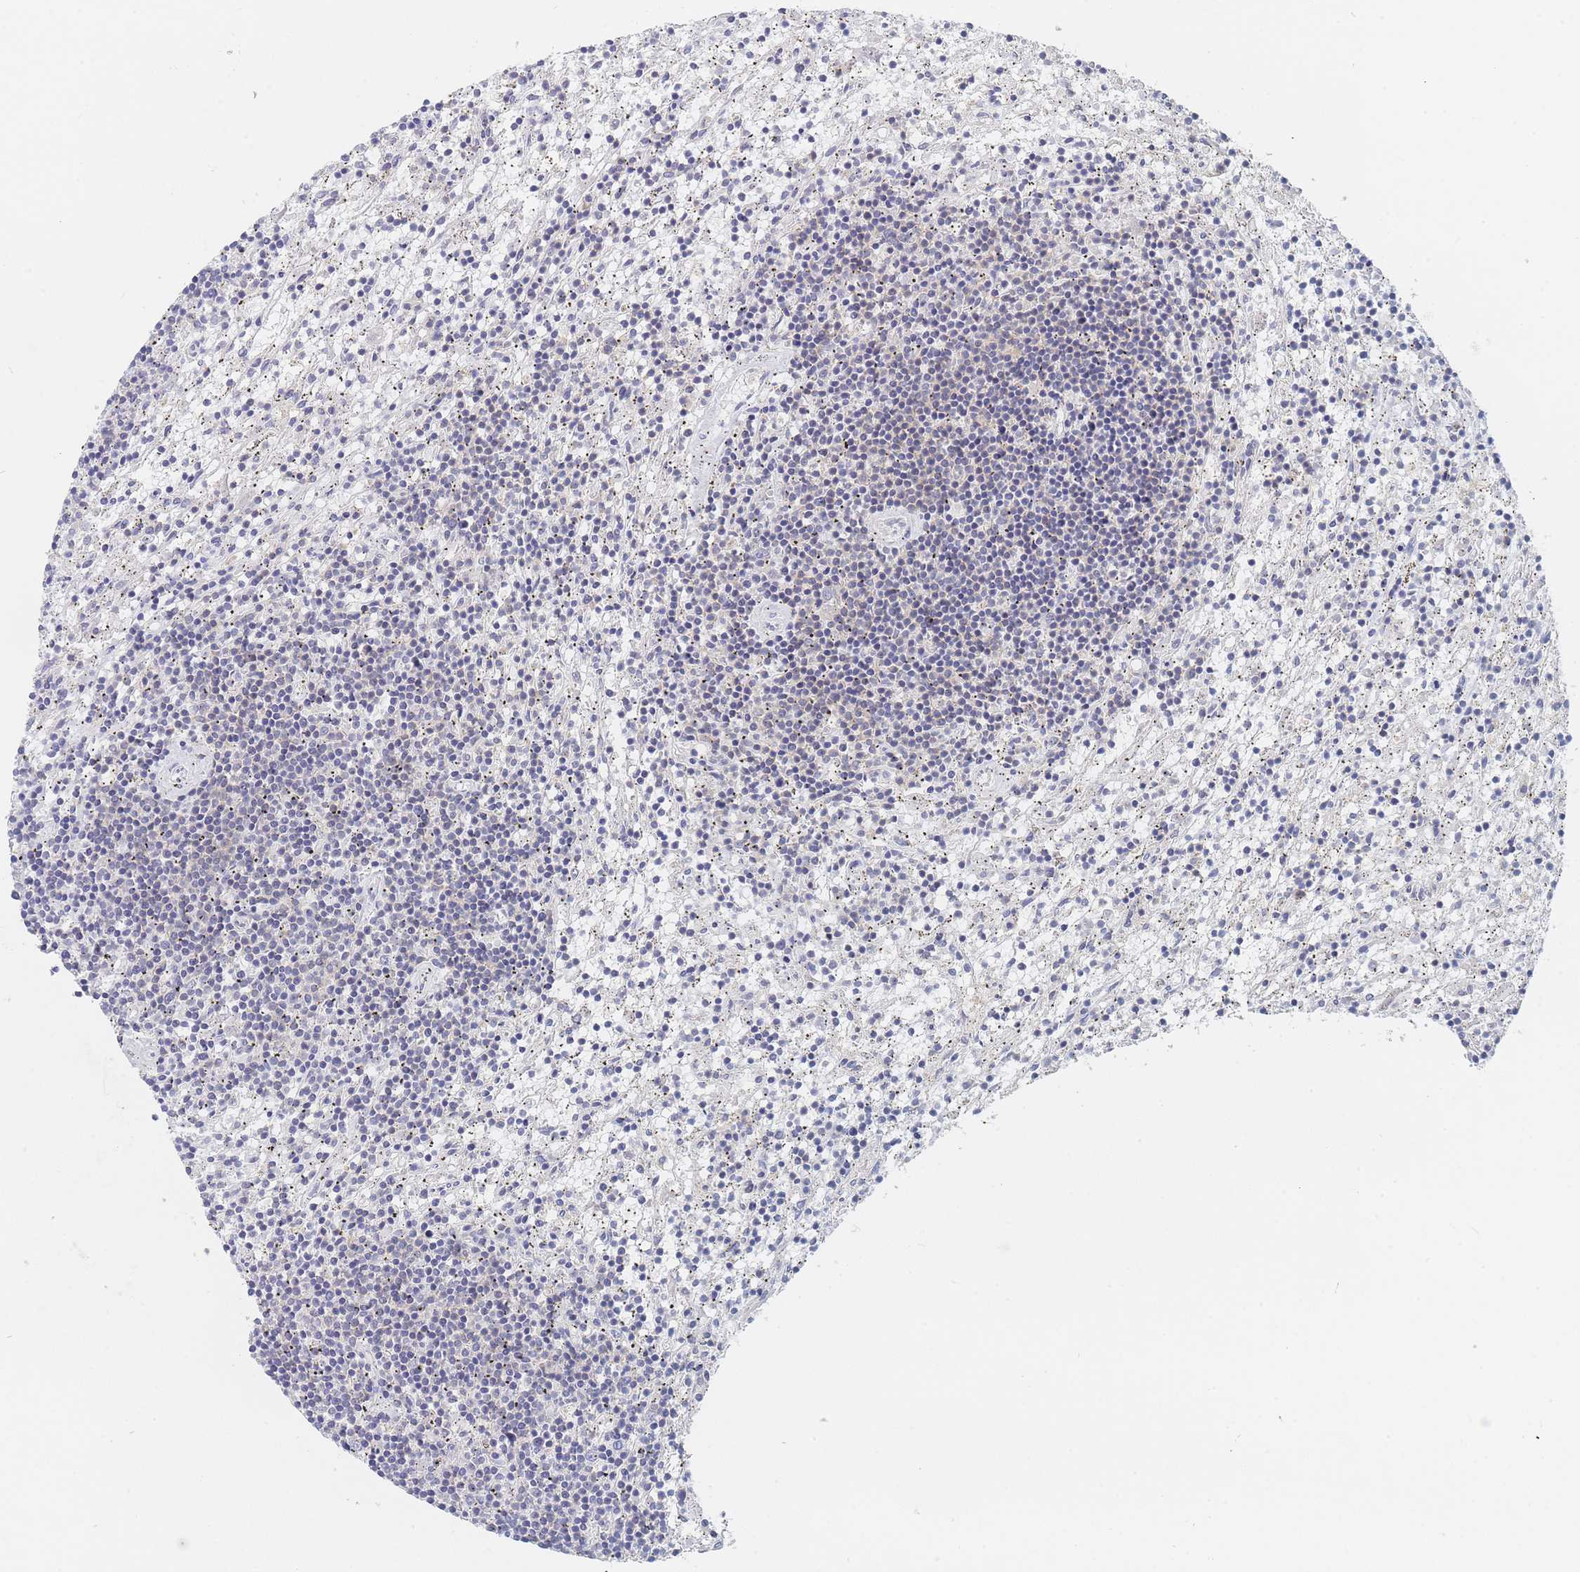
{"staining": {"intensity": "moderate", "quantity": "<25%", "location": "cytoplasmic/membranous"}, "tissue": "lymphoma", "cell_type": "Tumor cells", "image_type": "cancer", "snomed": [{"axis": "morphology", "description": "Malignant lymphoma, non-Hodgkin's type, Low grade"}, {"axis": "topography", "description": "Spleen"}], "caption": "Approximately <25% of tumor cells in low-grade malignant lymphoma, non-Hodgkin's type demonstrate moderate cytoplasmic/membranous protein positivity as visualized by brown immunohistochemical staining.", "gene": "PPP6C", "patient": {"sex": "male", "age": 76}}